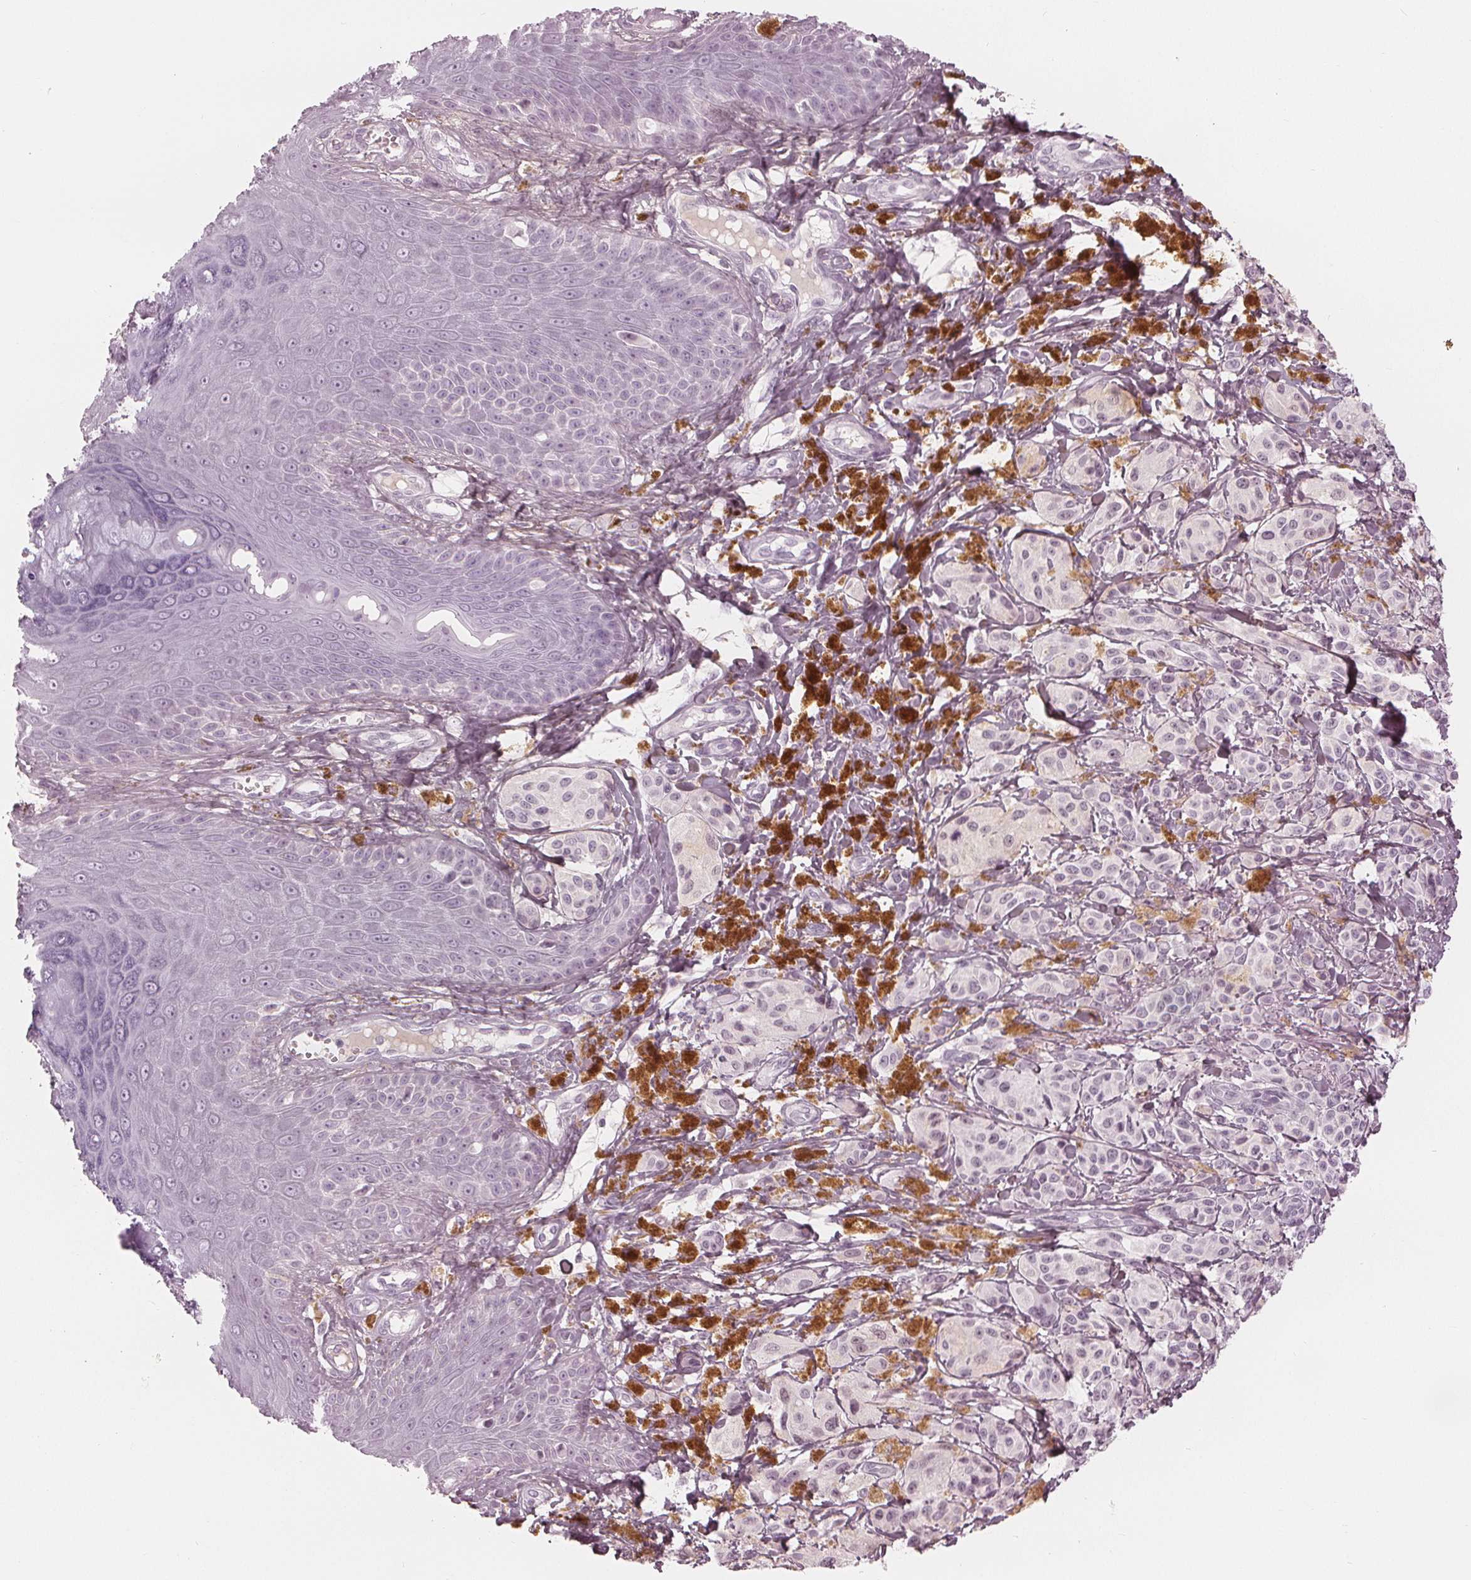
{"staining": {"intensity": "negative", "quantity": "none", "location": "none"}, "tissue": "melanoma", "cell_type": "Tumor cells", "image_type": "cancer", "snomed": [{"axis": "morphology", "description": "Malignant melanoma, NOS"}, {"axis": "topography", "description": "Skin"}], "caption": "This is a photomicrograph of immunohistochemistry staining of melanoma, which shows no expression in tumor cells.", "gene": "PAEP", "patient": {"sex": "female", "age": 80}}